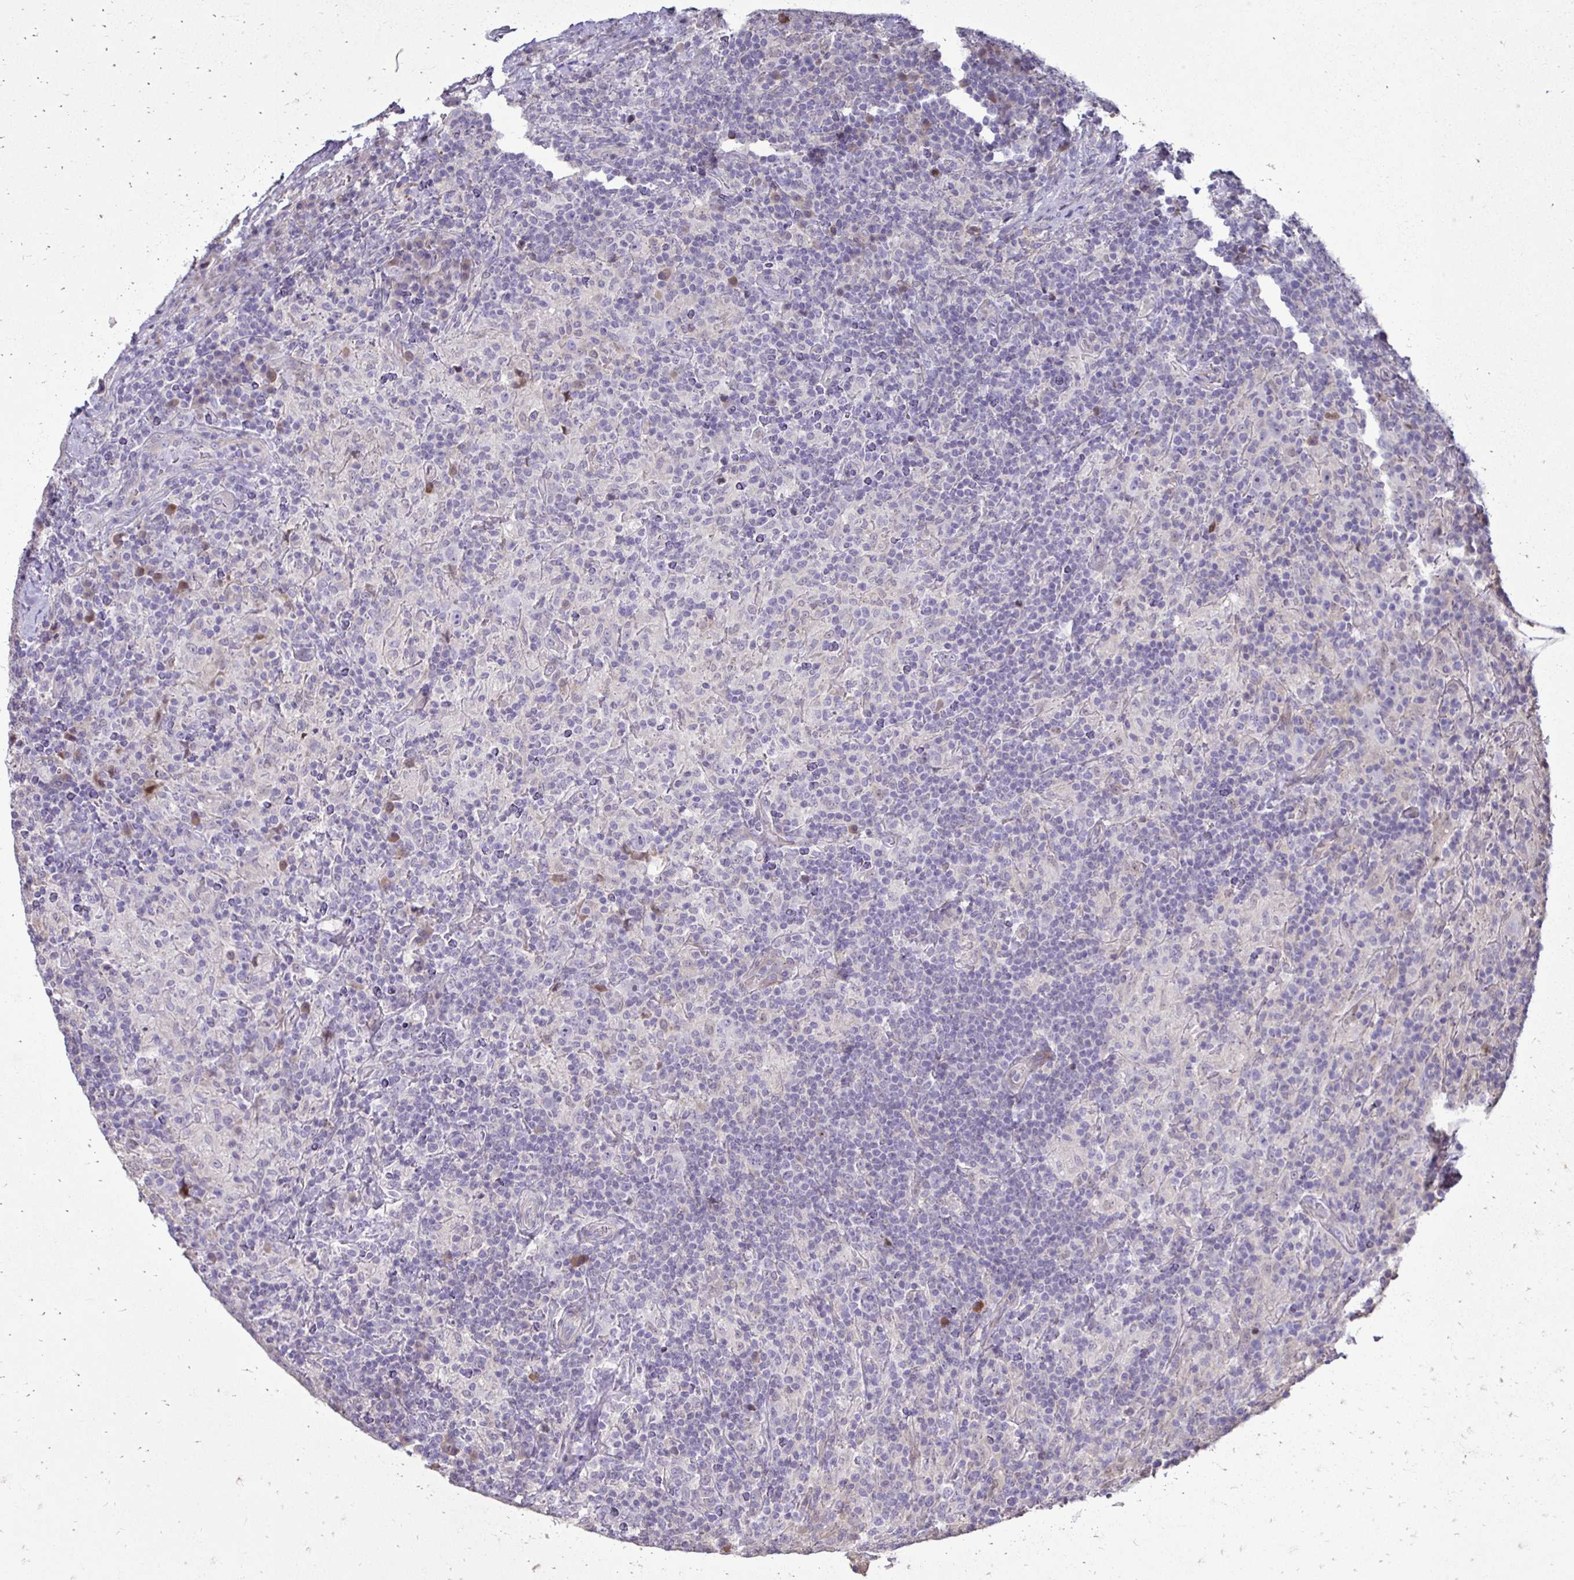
{"staining": {"intensity": "negative", "quantity": "none", "location": "none"}, "tissue": "lymphoma", "cell_type": "Tumor cells", "image_type": "cancer", "snomed": [{"axis": "morphology", "description": "Hodgkin's disease, NOS"}, {"axis": "topography", "description": "Lymph node"}], "caption": "Micrograph shows no significant protein staining in tumor cells of Hodgkin's disease. Brightfield microscopy of IHC stained with DAB (brown) and hematoxylin (blue), captured at high magnification.", "gene": "GAS2", "patient": {"sex": "male", "age": 70}}